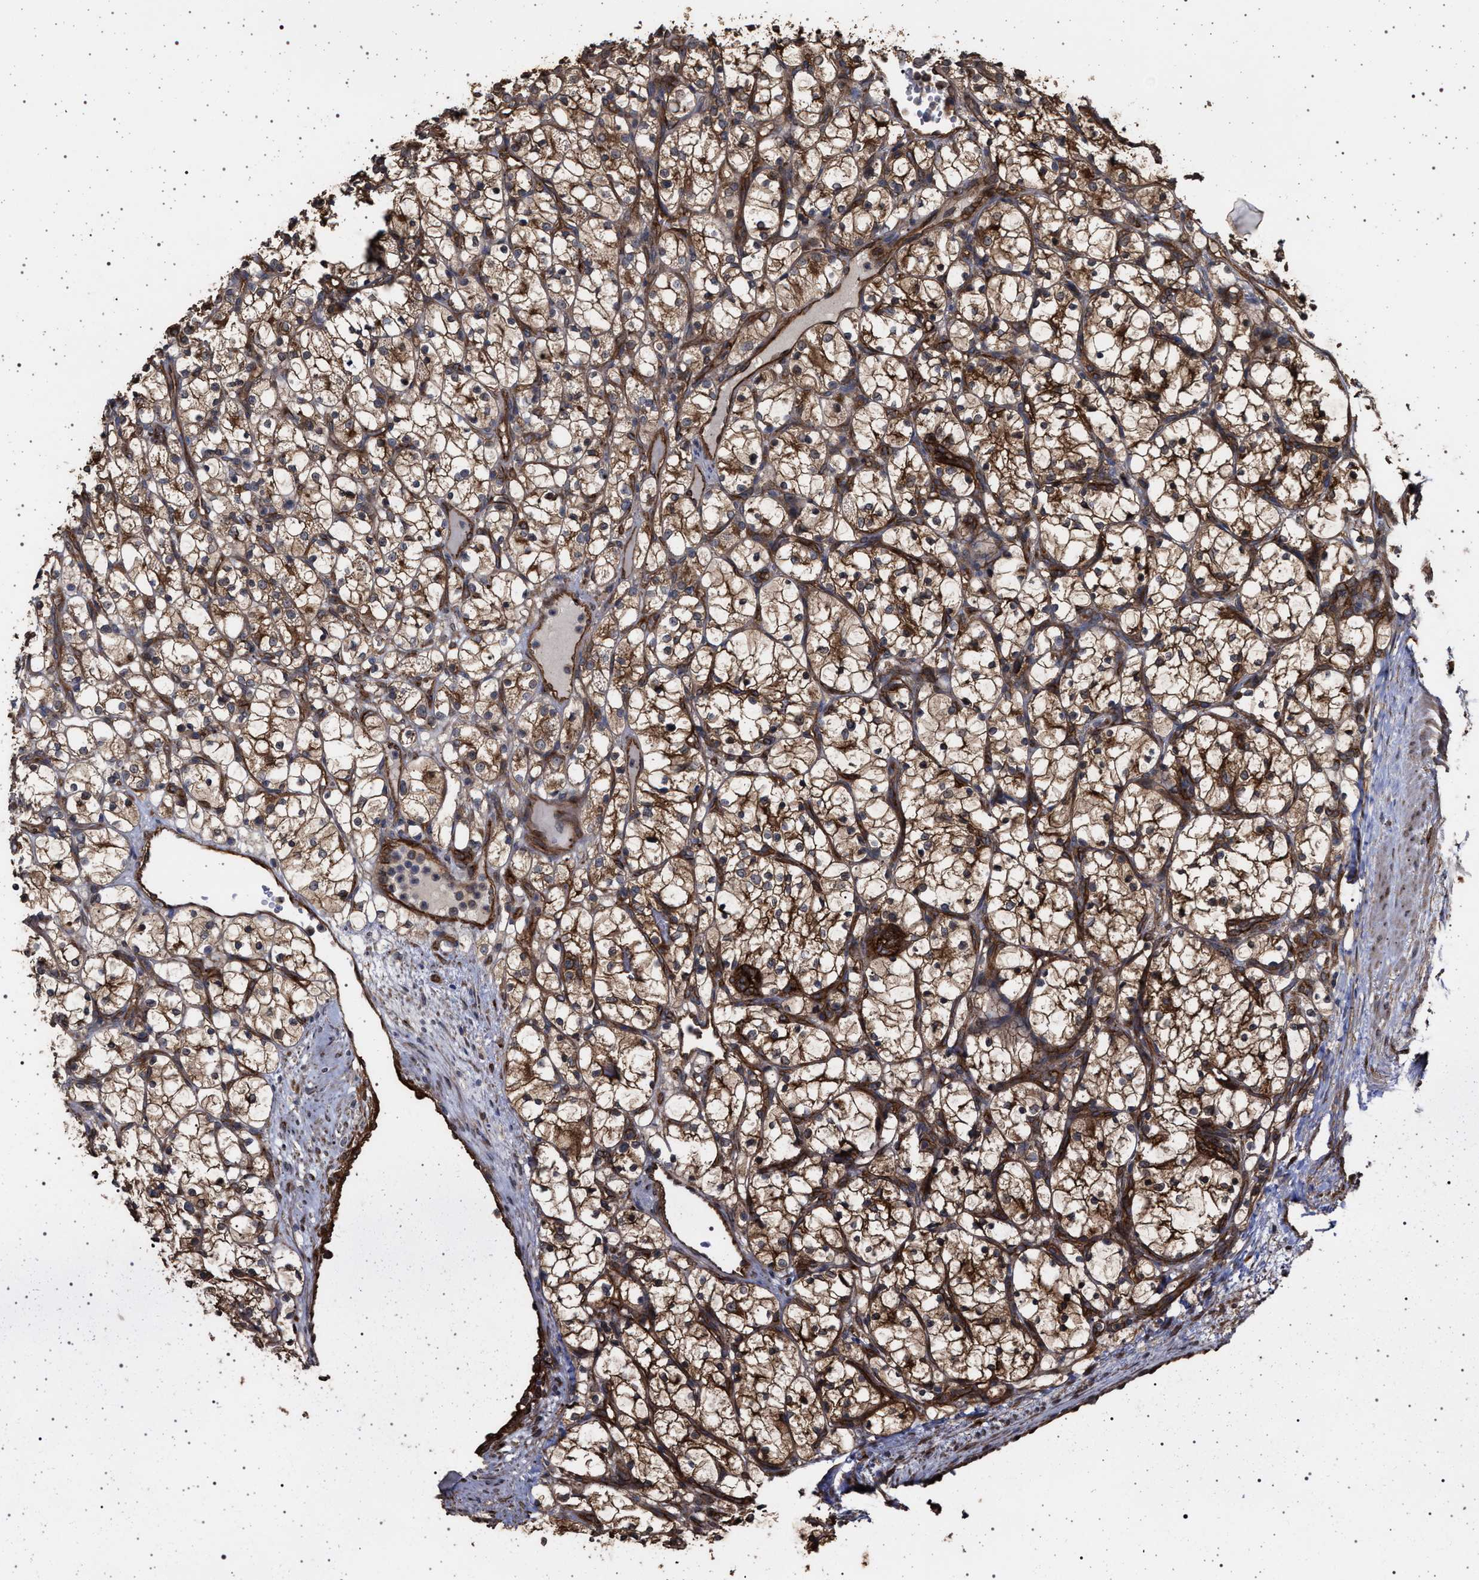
{"staining": {"intensity": "moderate", "quantity": ">75%", "location": "cytoplasmic/membranous"}, "tissue": "renal cancer", "cell_type": "Tumor cells", "image_type": "cancer", "snomed": [{"axis": "morphology", "description": "Adenocarcinoma, NOS"}, {"axis": "topography", "description": "Kidney"}], "caption": "The micrograph displays staining of adenocarcinoma (renal), revealing moderate cytoplasmic/membranous protein expression (brown color) within tumor cells.", "gene": "IFT20", "patient": {"sex": "female", "age": 69}}